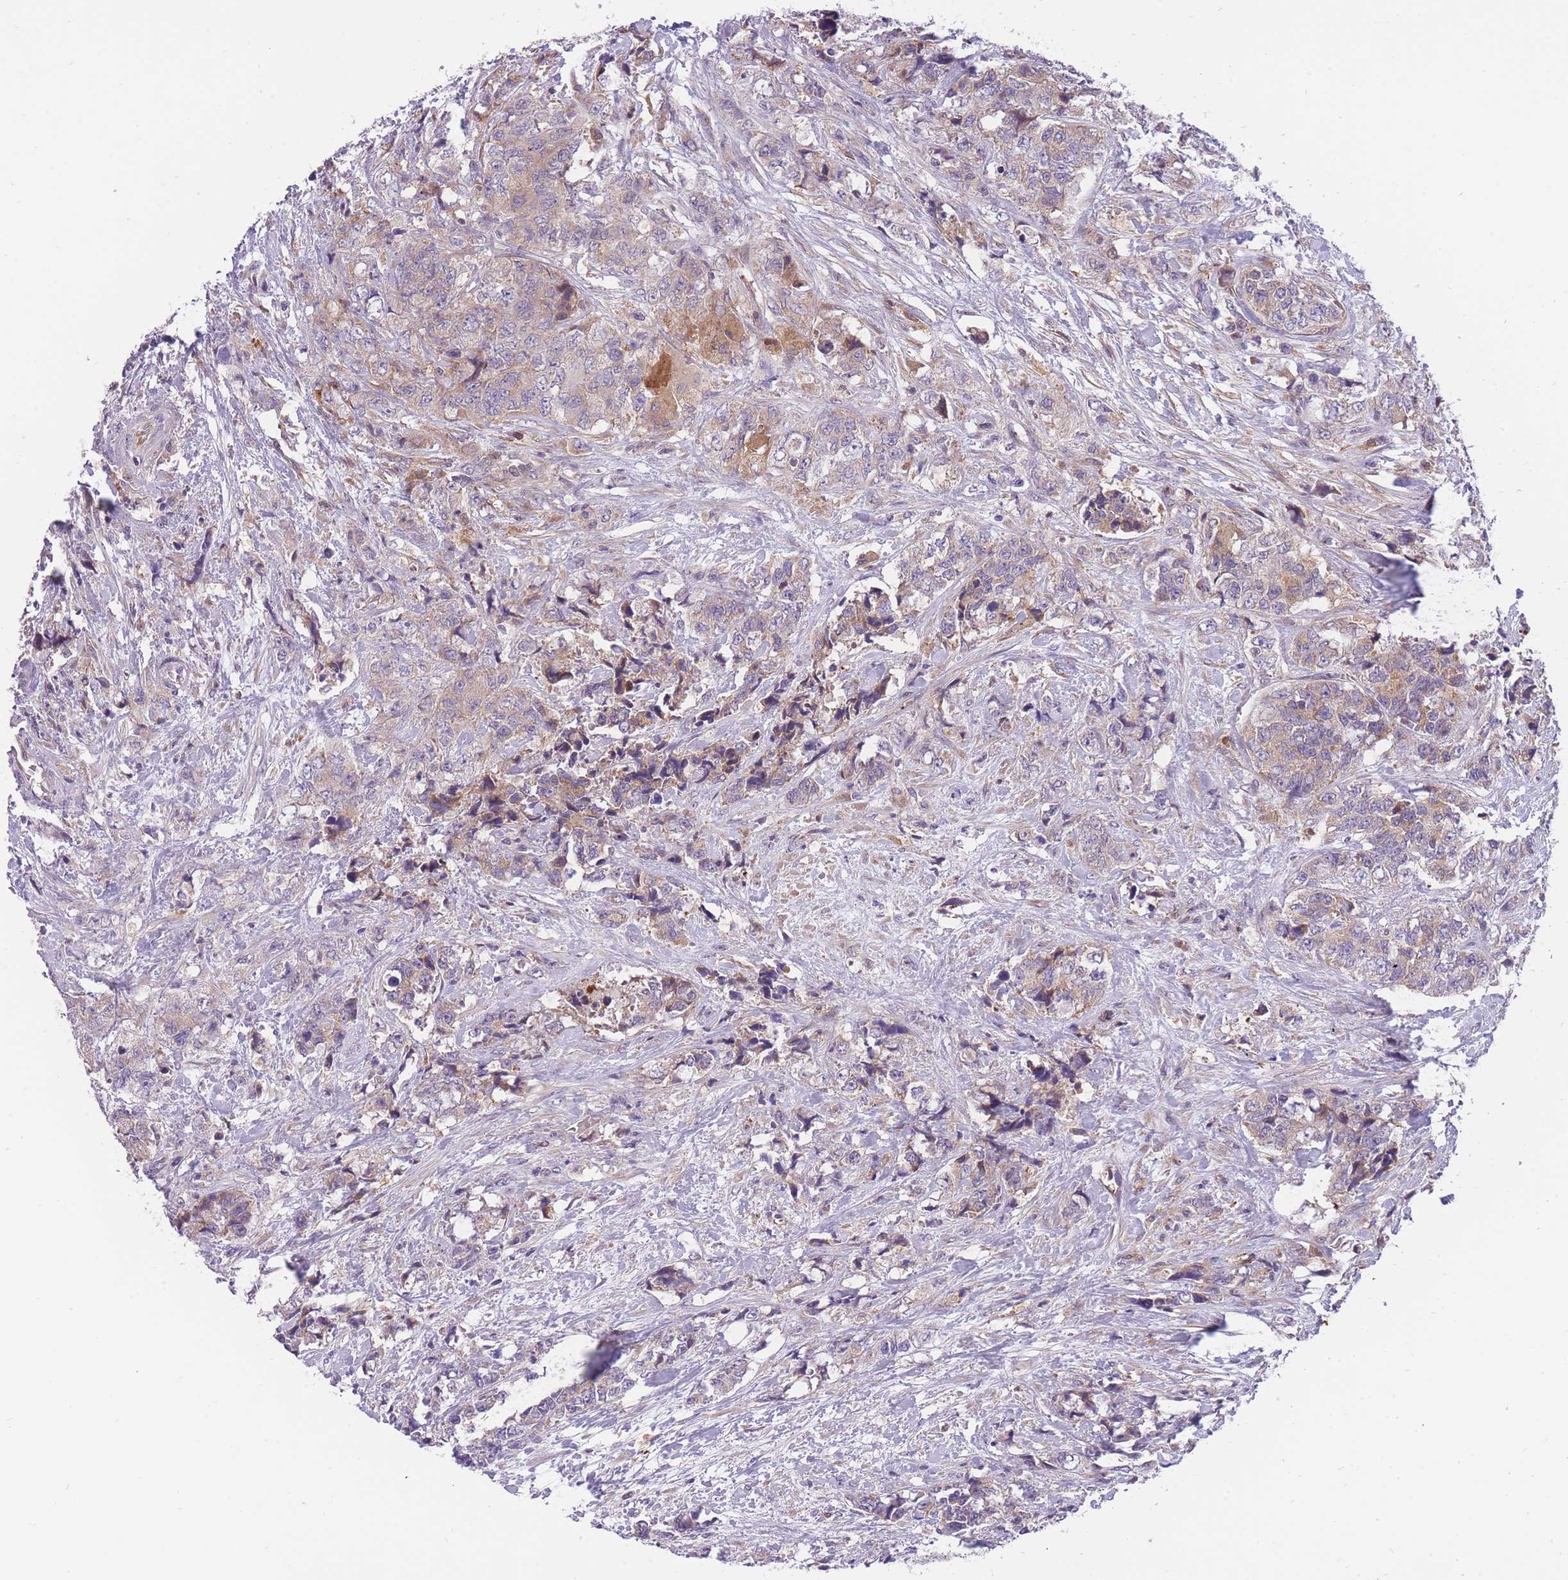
{"staining": {"intensity": "weak", "quantity": "25%-75%", "location": "cytoplasmic/membranous"}, "tissue": "urothelial cancer", "cell_type": "Tumor cells", "image_type": "cancer", "snomed": [{"axis": "morphology", "description": "Urothelial carcinoma, High grade"}, {"axis": "topography", "description": "Urinary bladder"}], "caption": "Protein analysis of urothelial cancer tissue displays weak cytoplasmic/membranous expression in about 25%-75% of tumor cells.", "gene": "CRYGN", "patient": {"sex": "female", "age": 78}}